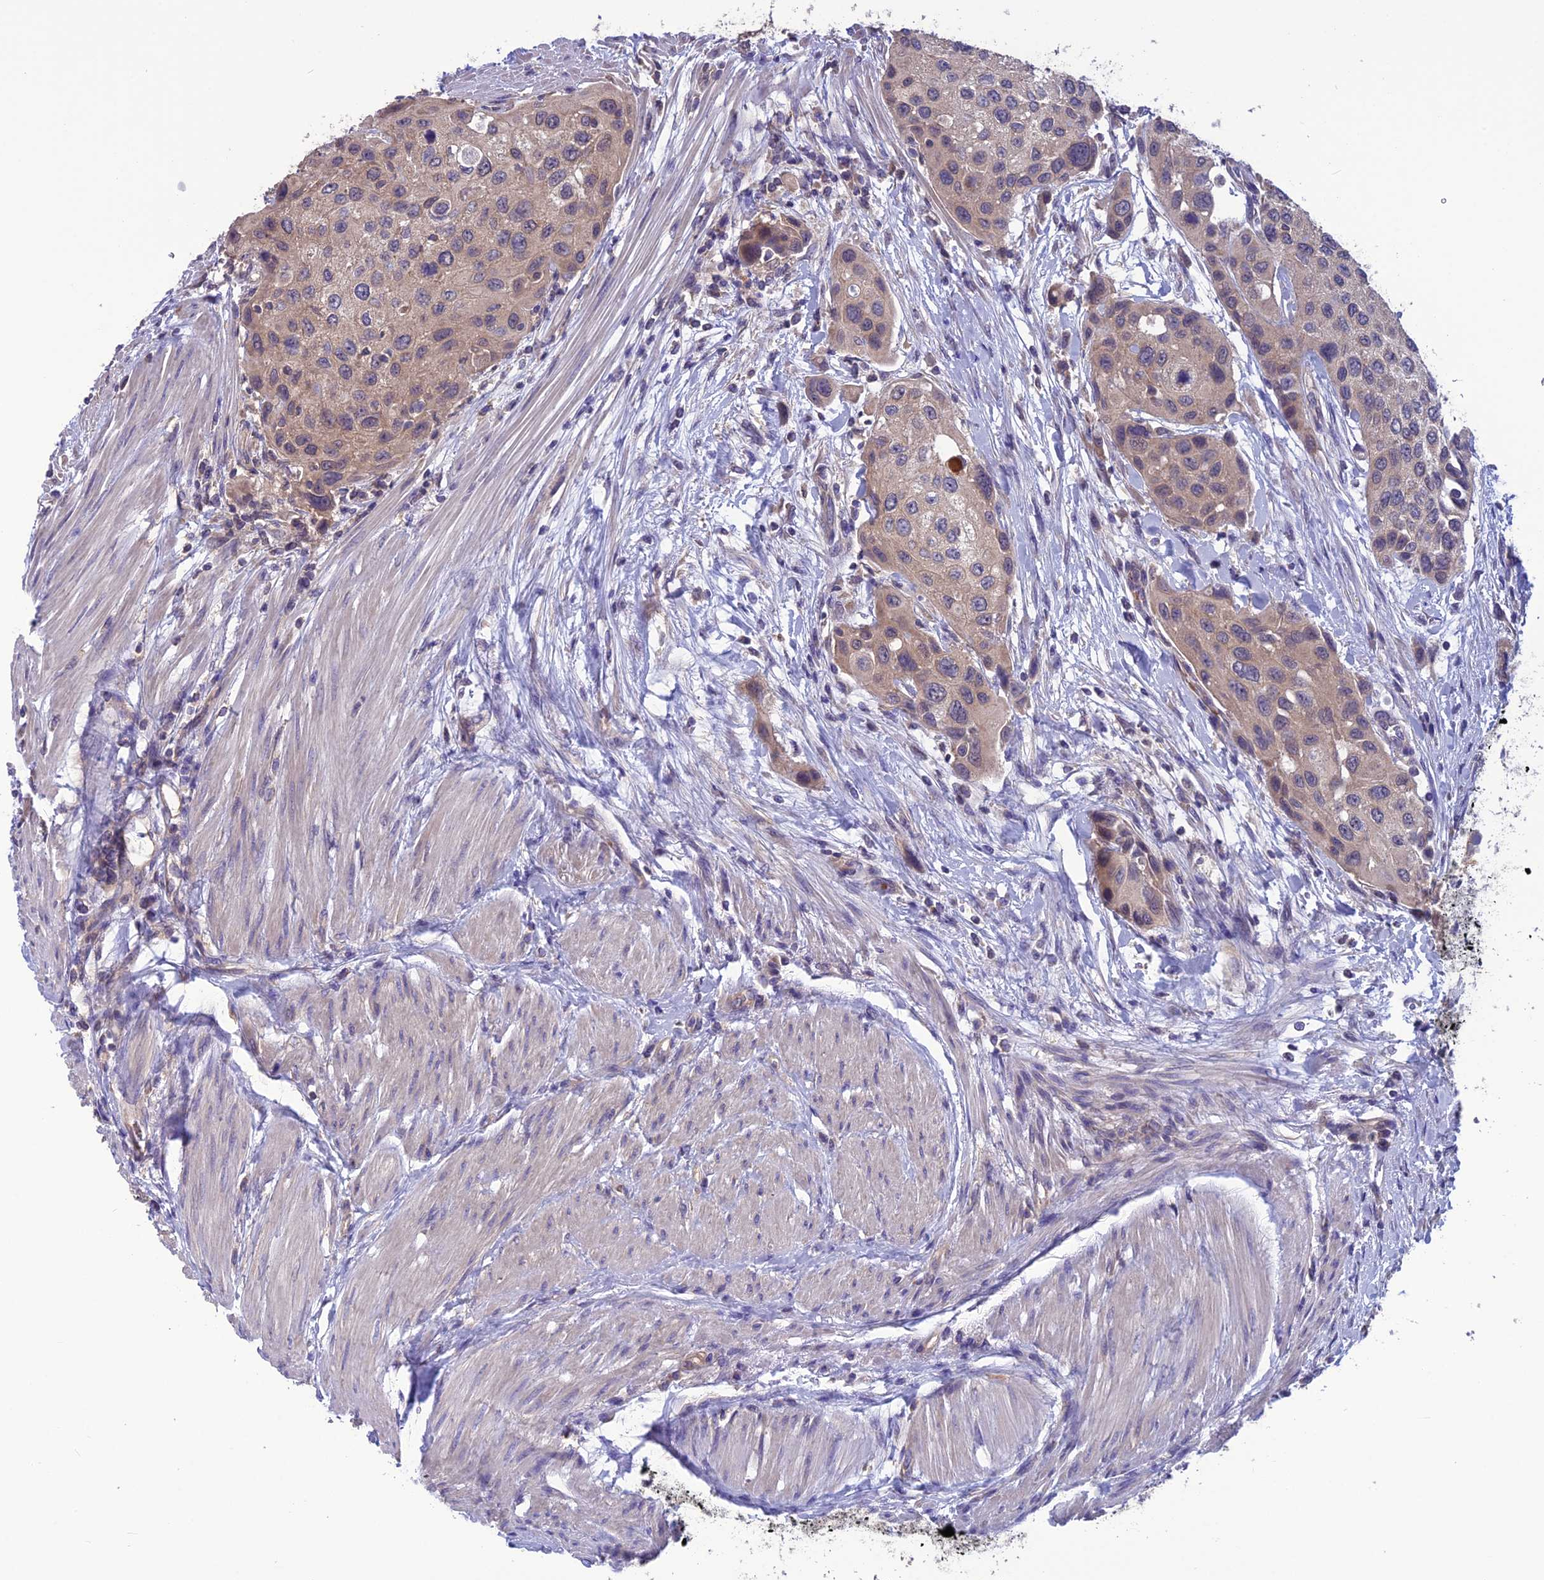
{"staining": {"intensity": "weak", "quantity": "25%-75%", "location": "cytoplasmic/membranous"}, "tissue": "urothelial cancer", "cell_type": "Tumor cells", "image_type": "cancer", "snomed": [{"axis": "morphology", "description": "Normal tissue, NOS"}, {"axis": "morphology", "description": "Urothelial carcinoma, High grade"}, {"axis": "topography", "description": "Vascular tissue"}, {"axis": "topography", "description": "Urinary bladder"}], "caption": "Protein expression analysis of human high-grade urothelial carcinoma reveals weak cytoplasmic/membranous expression in about 25%-75% of tumor cells.", "gene": "PSMF1", "patient": {"sex": "female", "age": 56}}